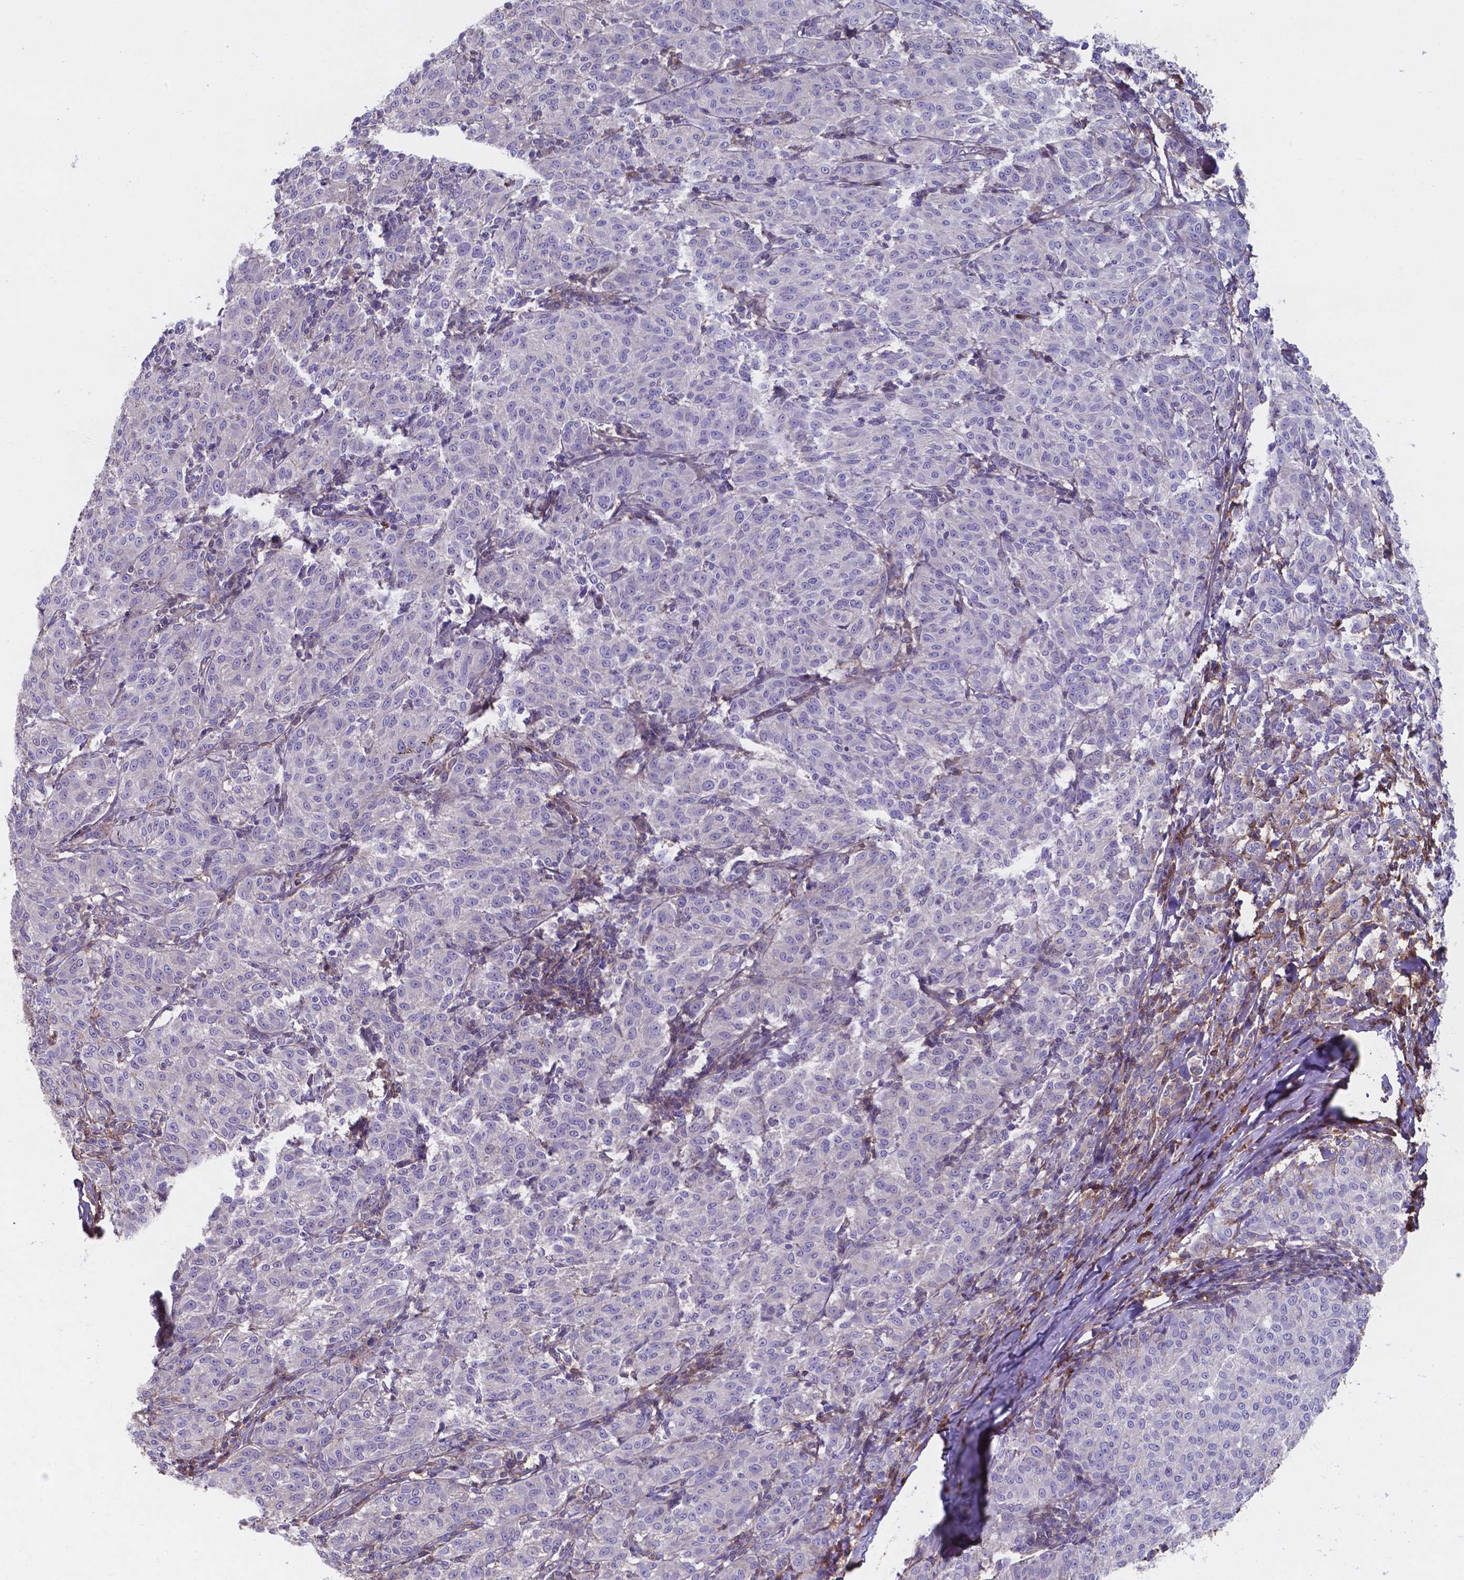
{"staining": {"intensity": "negative", "quantity": "none", "location": "none"}, "tissue": "melanoma", "cell_type": "Tumor cells", "image_type": "cancer", "snomed": [{"axis": "morphology", "description": "Malignant melanoma, NOS"}, {"axis": "topography", "description": "Skin"}], "caption": "This is an immunohistochemistry (IHC) histopathology image of human melanoma. There is no positivity in tumor cells.", "gene": "SERPINA1", "patient": {"sex": "female", "age": 72}}